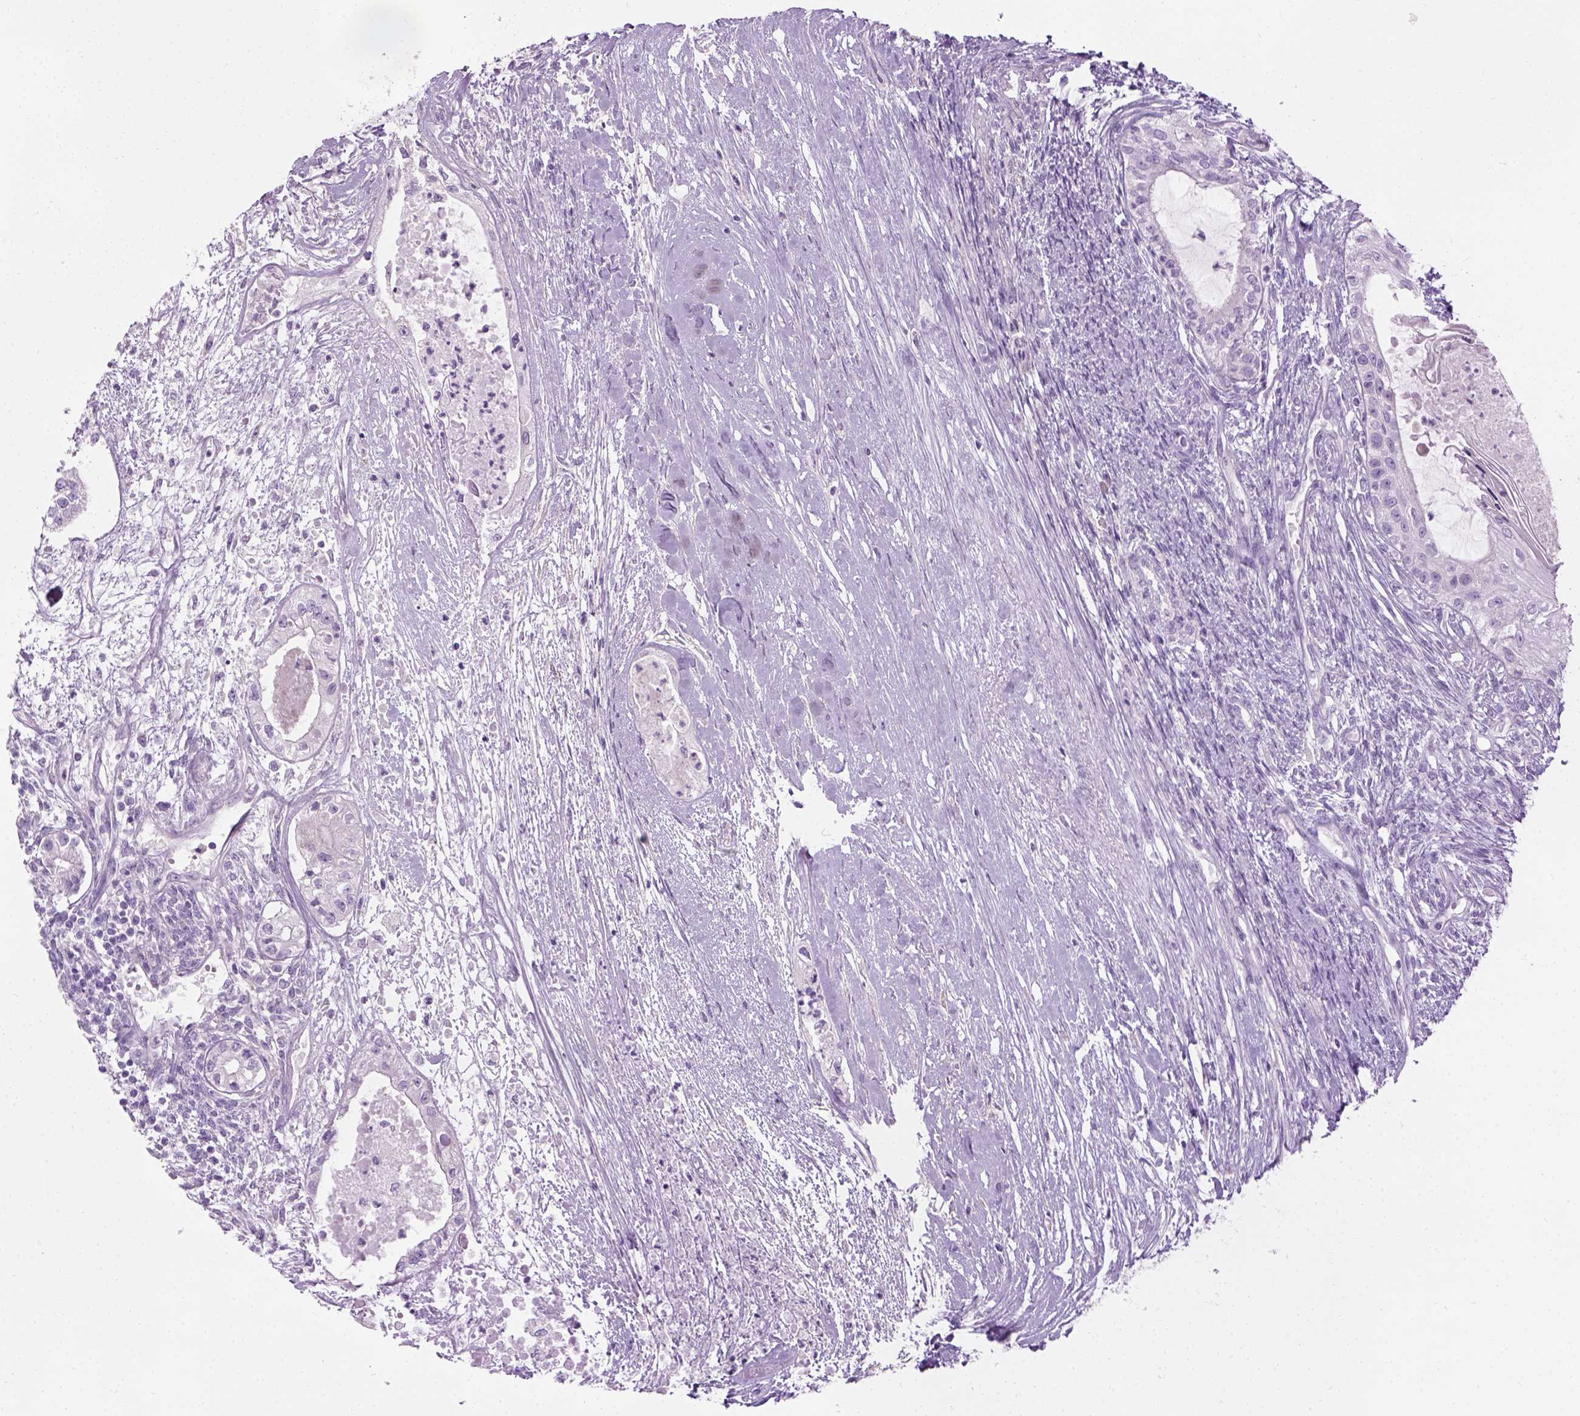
{"staining": {"intensity": "negative", "quantity": "none", "location": "none"}, "tissue": "testis cancer", "cell_type": "Tumor cells", "image_type": "cancer", "snomed": [{"axis": "morphology", "description": "Carcinoma, Embryonal, NOS"}, {"axis": "topography", "description": "Testis"}], "caption": "This is an immunohistochemistry (IHC) image of embryonal carcinoma (testis). There is no staining in tumor cells.", "gene": "CIBAR2", "patient": {"sex": "male", "age": 37}}